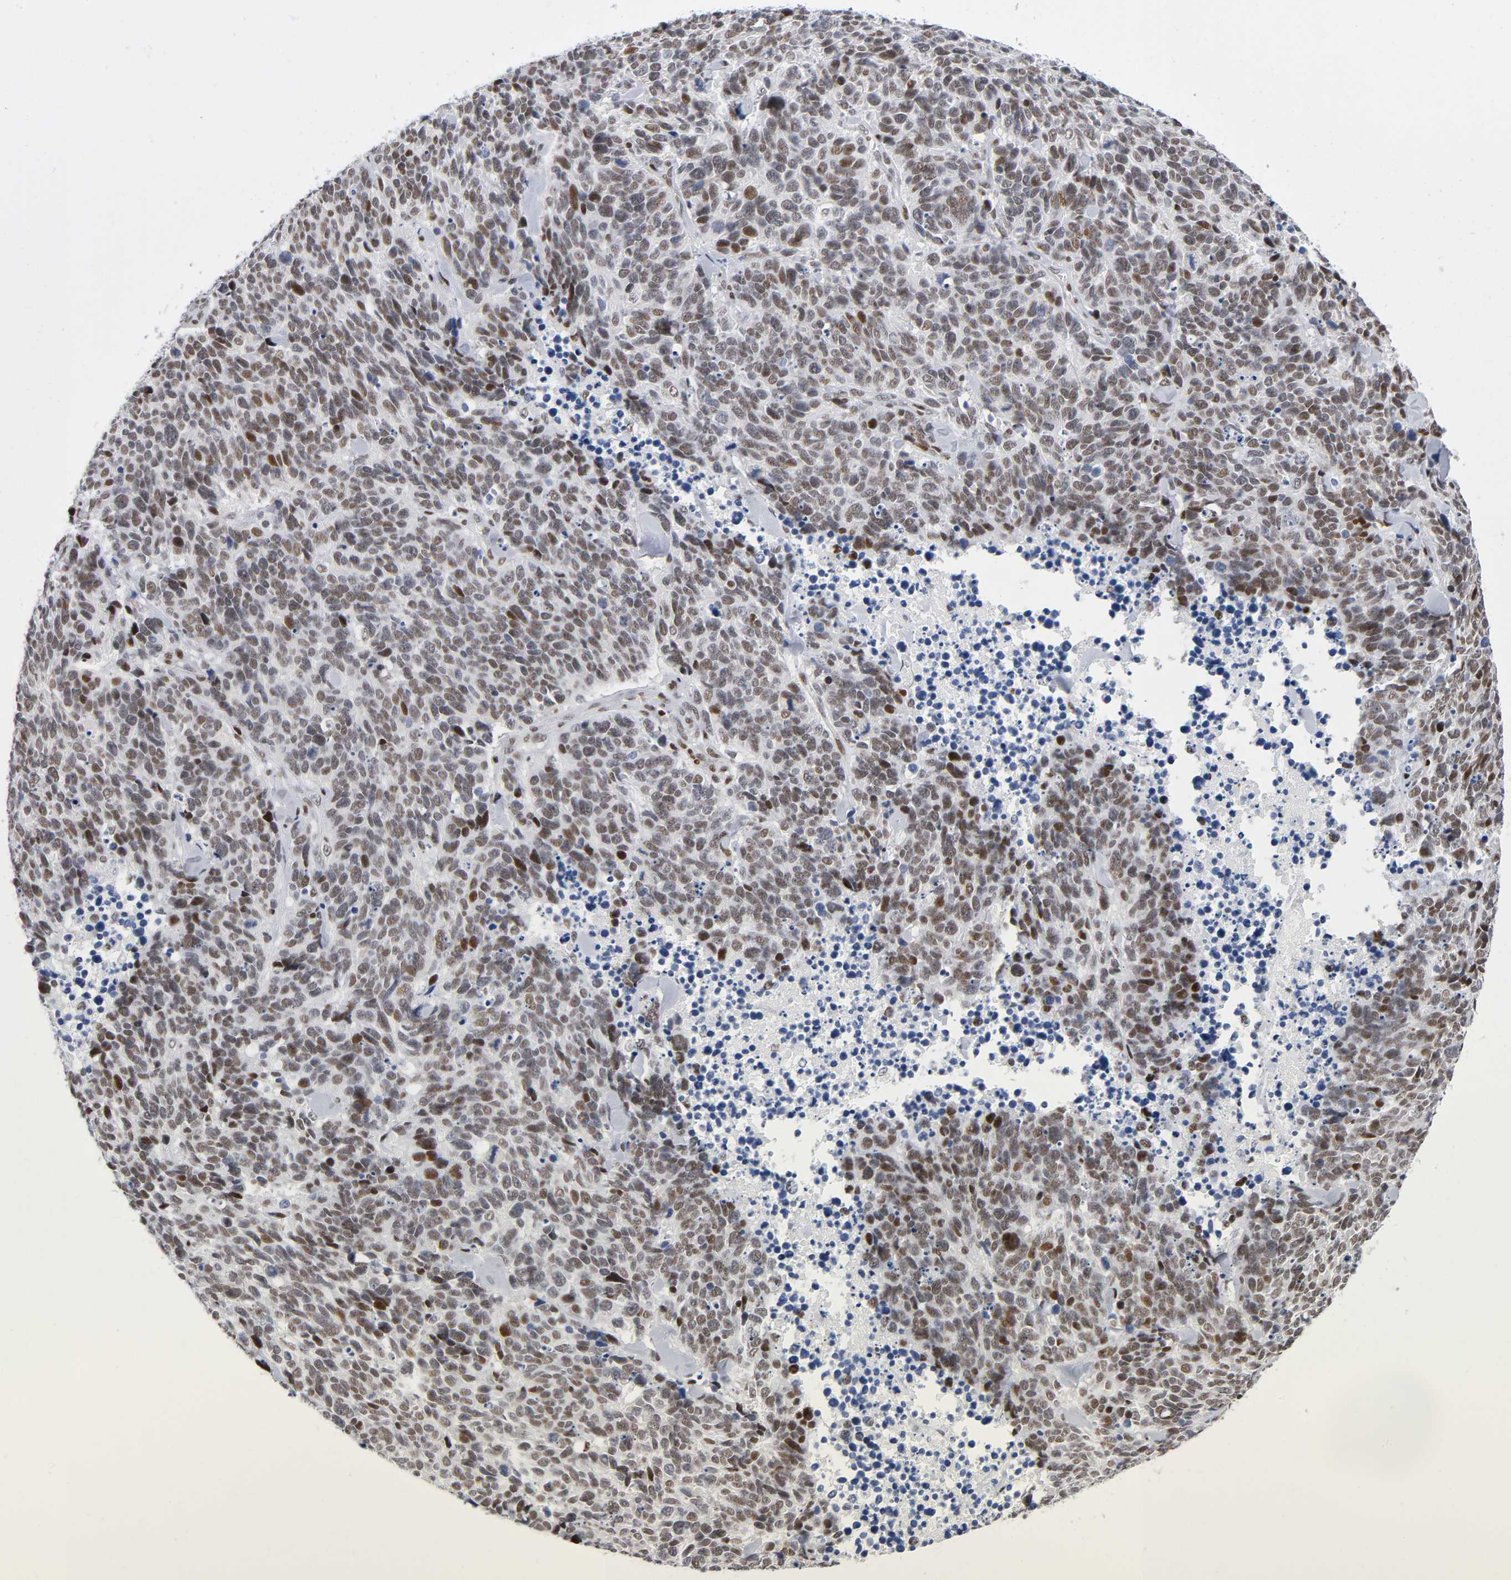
{"staining": {"intensity": "moderate", "quantity": ">75%", "location": "nuclear"}, "tissue": "lung cancer", "cell_type": "Tumor cells", "image_type": "cancer", "snomed": [{"axis": "morphology", "description": "Neoplasm, malignant, NOS"}, {"axis": "topography", "description": "Lung"}], "caption": "The image exhibits staining of lung cancer, revealing moderate nuclear protein staining (brown color) within tumor cells.", "gene": "SP3", "patient": {"sex": "female", "age": 58}}